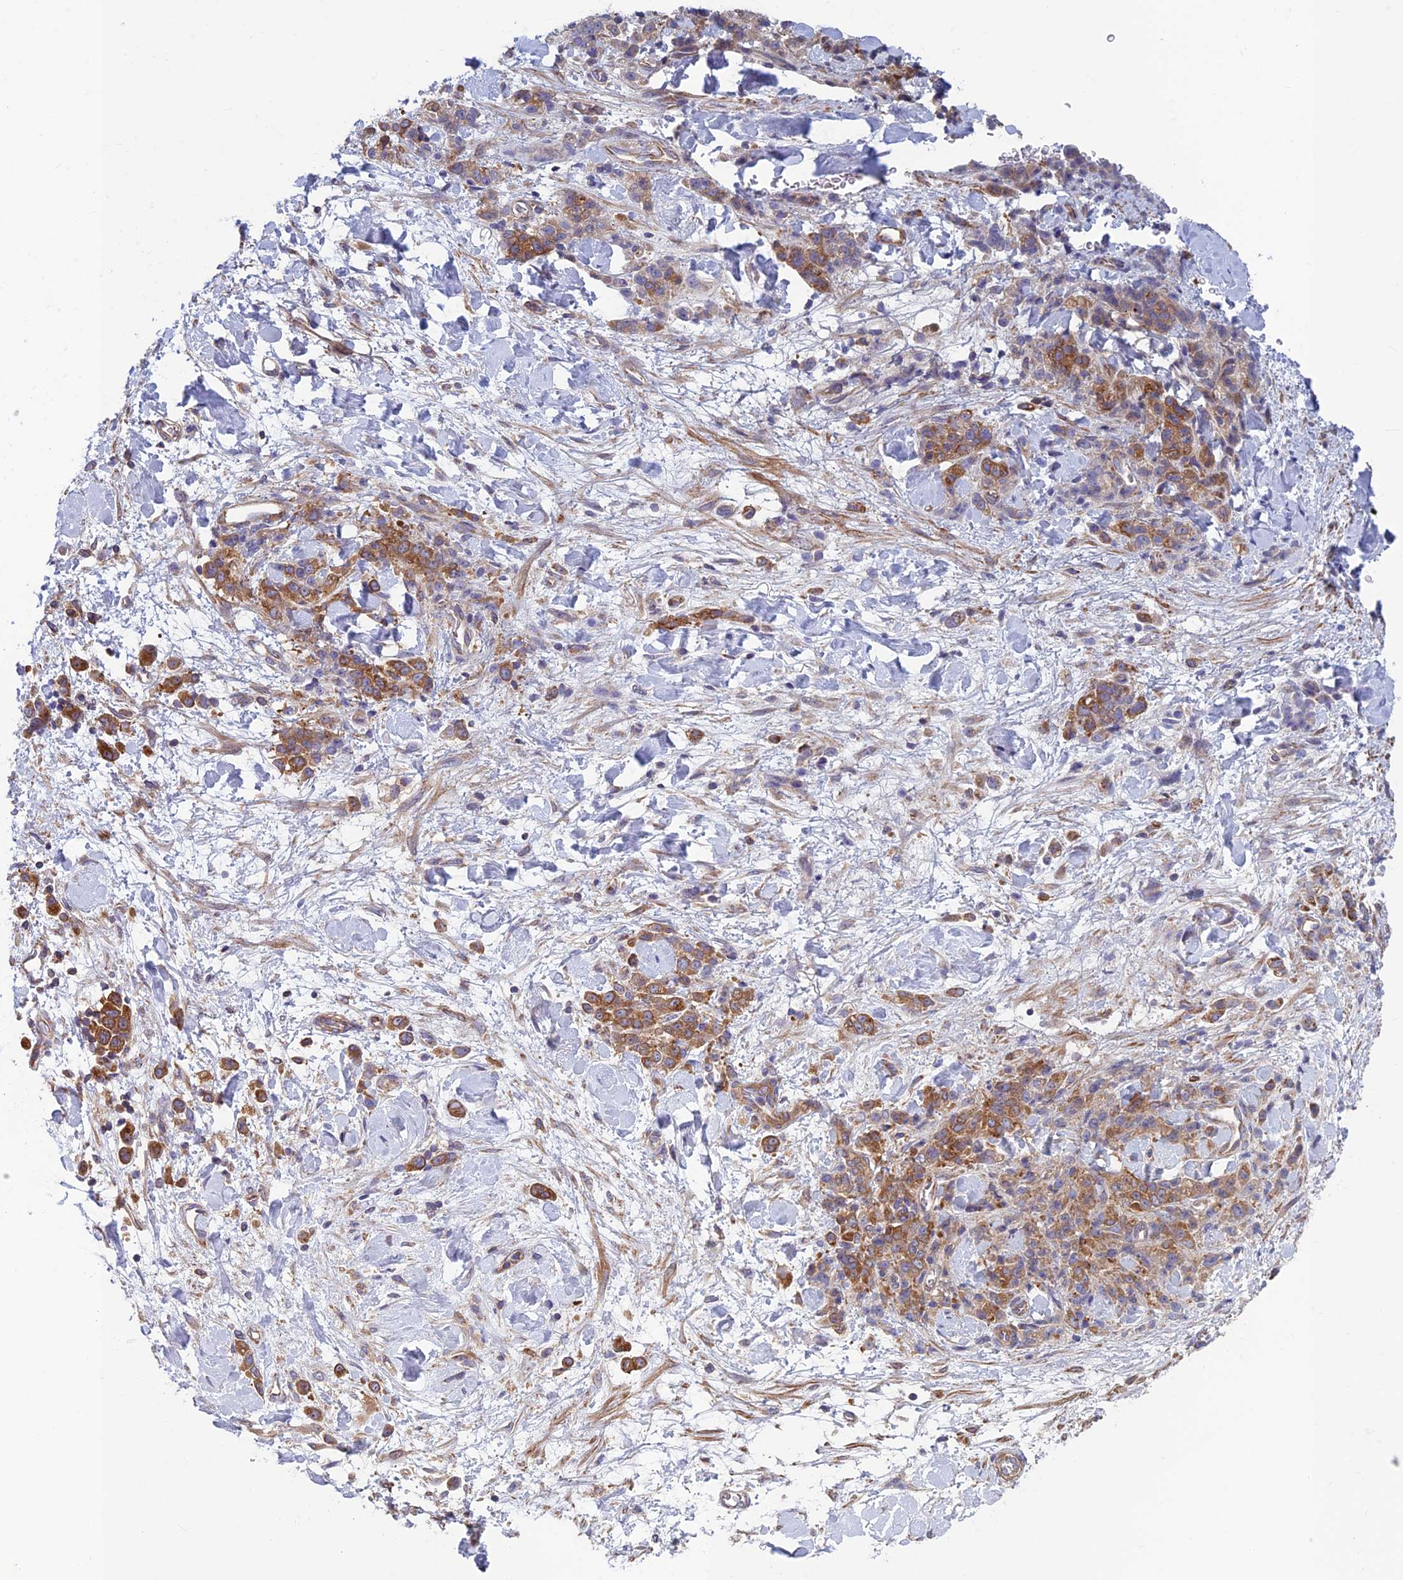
{"staining": {"intensity": "moderate", "quantity": ">75%", "location": "cytoplasmic/membranous"}, "tissue": "stomach cancer", "cell_type": "Tumor cells", "image_type": "cancer", "snomed": [{"axis": "morphology", "description": "Normal tissue, NOS"}, {"axis": "morphology", "description": "Adenocarcinoma, NOS"}, {"axis": "topography", "description": "Stomach"}], "caption": "This image reveals immunohistochemistry (IHC) staining of human stomach cancer (adenocarcinoma), with medium moderate cytoplasmic/membranous staining in approximately >75% of tumor cells.", "gene": "DNM1L", "patient": {"sex": "male", "age": 82}}